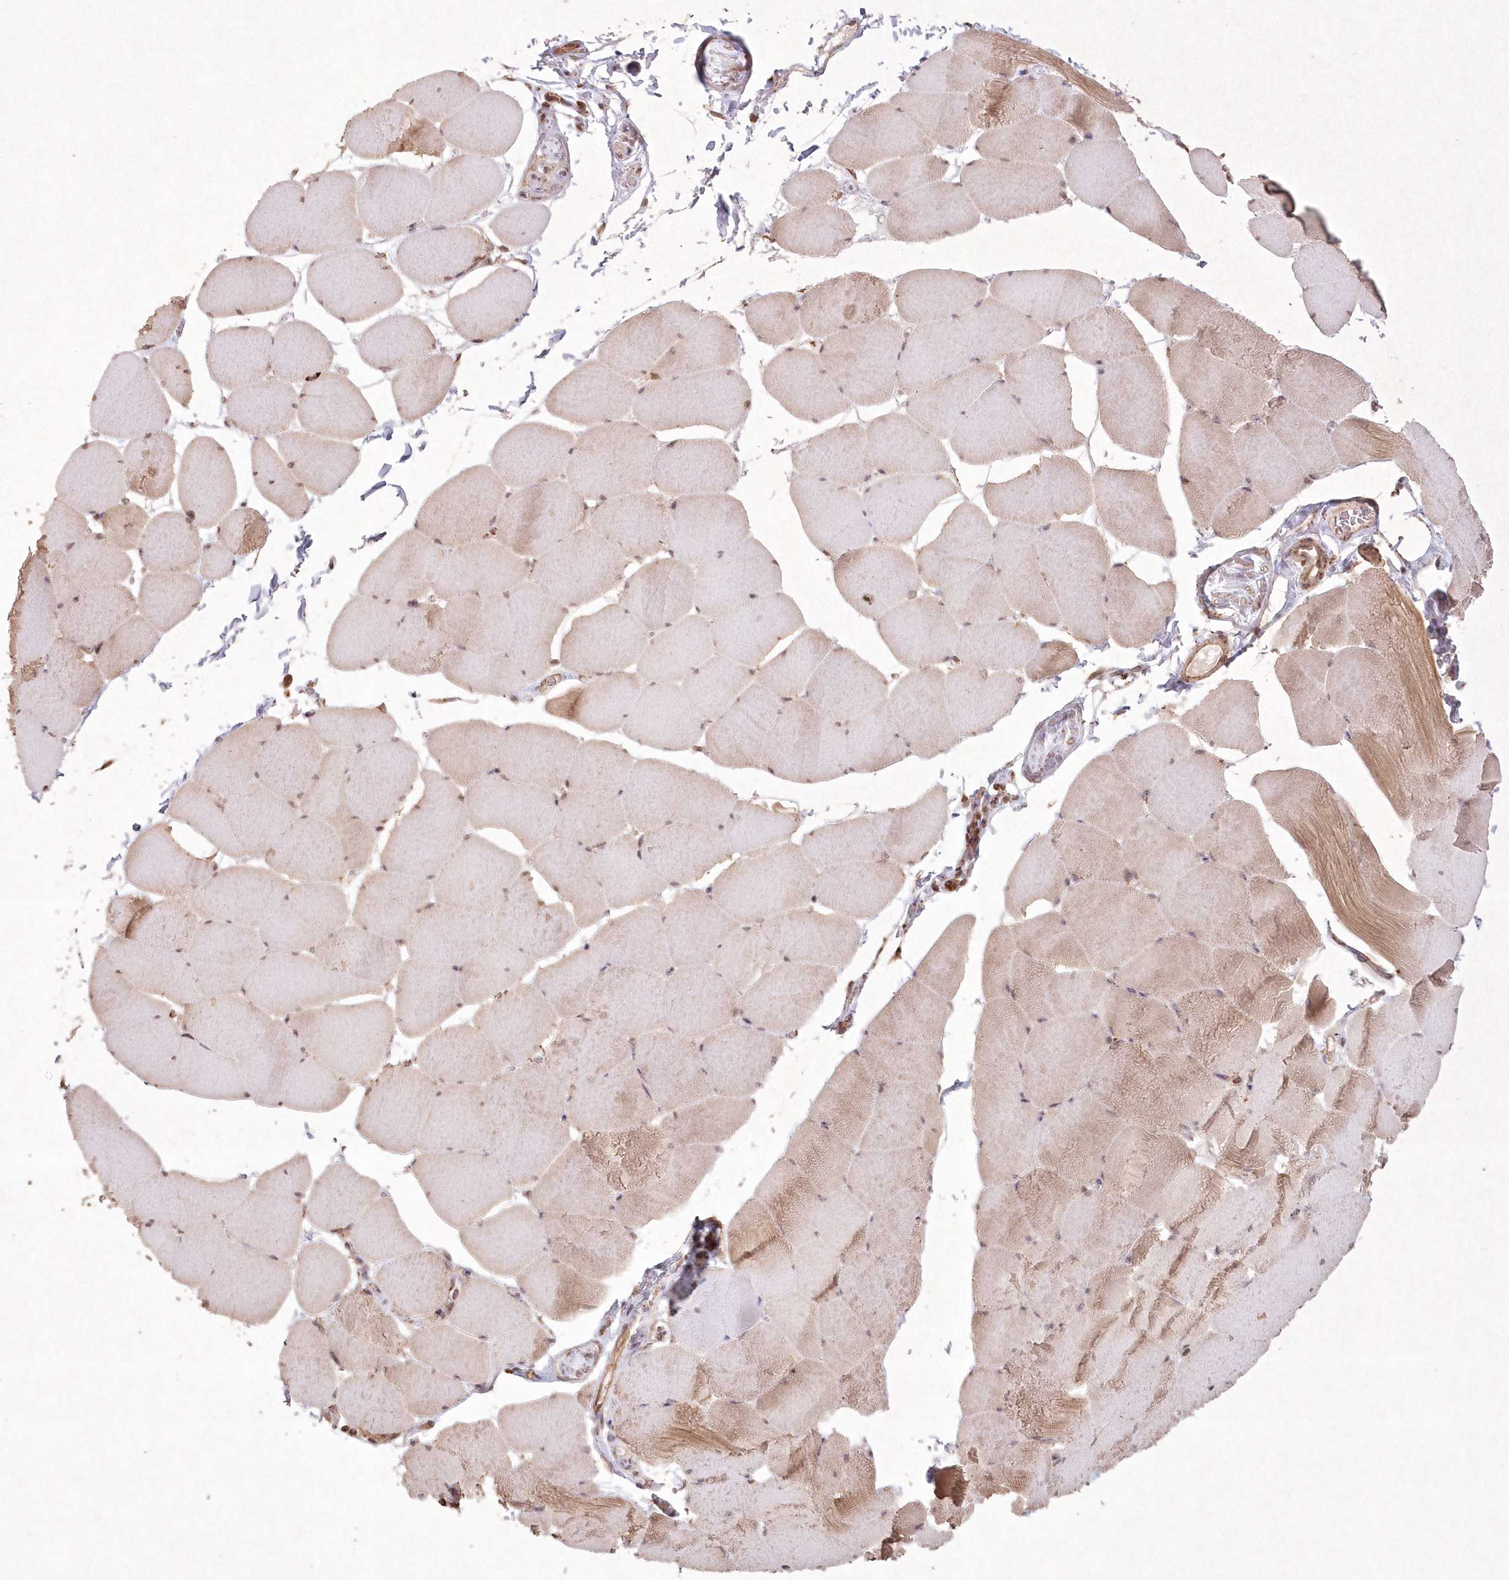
{"staining": {"intensity": "moderate", "quantity": "25%-75%", "location": "cytoplasmic/membranous"}, "tissue": "skeletal muscle", "cell_type": "Myocytes", "image_type": "normal", "snomed": [{"axis": "morphology", "description": "Normal tissue, NOS"}, {"axis": "topography", "description": "Skeletal muscle"}], "caption": "The photomicrograph exhibits a brown stain indicating the presence of a protein in the cytoplasmic/membranous of myocytes in skeletal muscle.", "gene": "LRPPRC", "patient": {"sex": "male", "age": 62}}